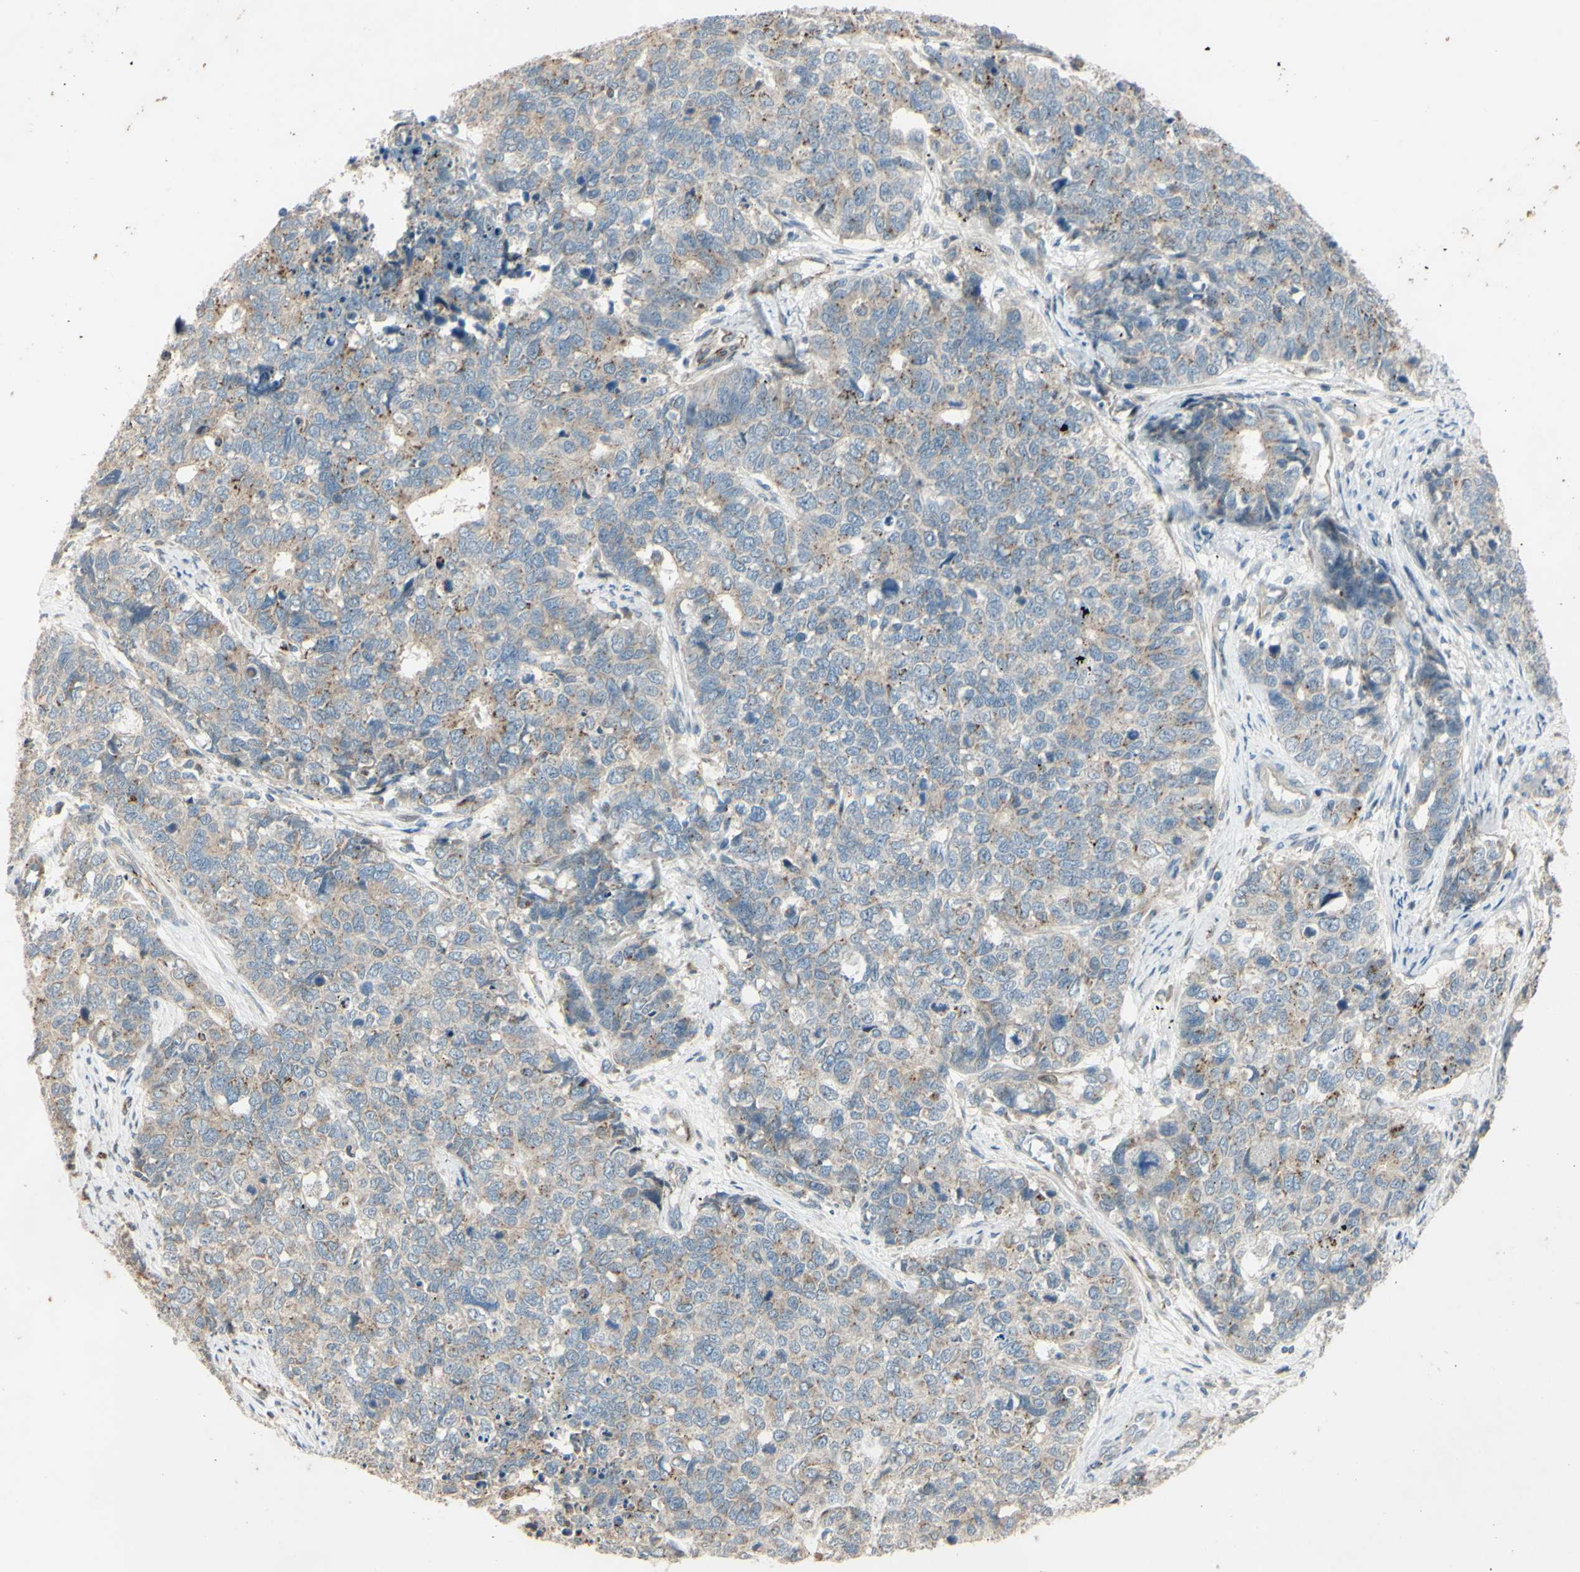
{"staining": {"intensity": "weak", "quantity": "<25%", "location": "cytoplasmic/membranous"}, "tissue": "cervical cancer", "cell_type": "Tumor cells", "image_type": "cancer", "snomed": [{"axis": "morphology", "description": "Squamous cell carcinoma, NOS"}, {"axis": "topography", "description": "Cervix"}], "caption": "Tumor cells show no significant staining in cervical squamous cell carcinoma.", "gene": "NDFIP1", "patient": {"sex": "female", "age": 63}}